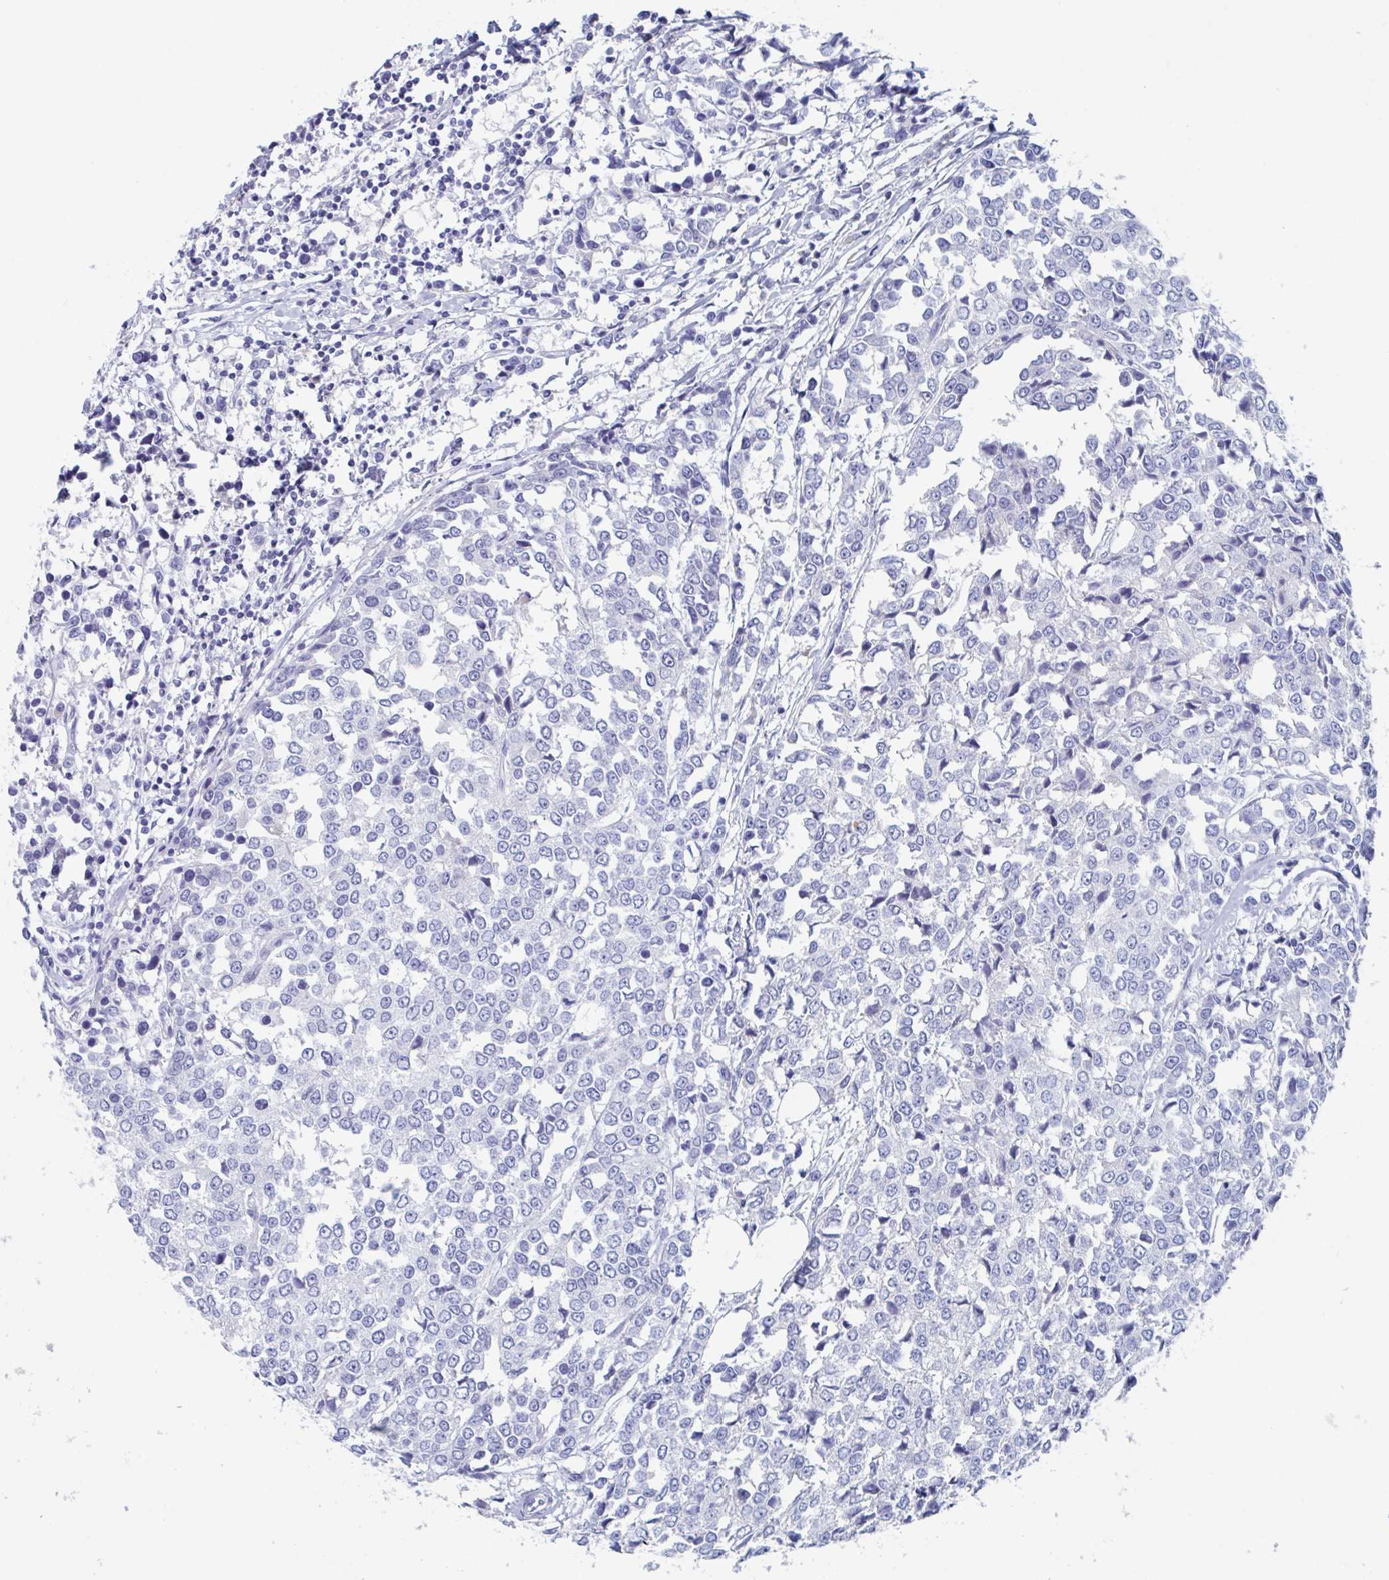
{"staining": {"intensity": "negative", "quantity": "none", "location": "none"}, "tissue": "breast cancer", "cell_type": "Tumor cells", "image_type": "cancer", "snomed": [{"axis": "morphology", "description": "Duct carcinoma"}, {"axis": "topography", "description": "Breast"}], "caption": "Immunohistochemical staining of human breast cancer (invasive ductal carcinoma) shows no significant expression in tumor cells.", "gene": "NT5C3B", "patient": {"sex": "female", "age": 80}}